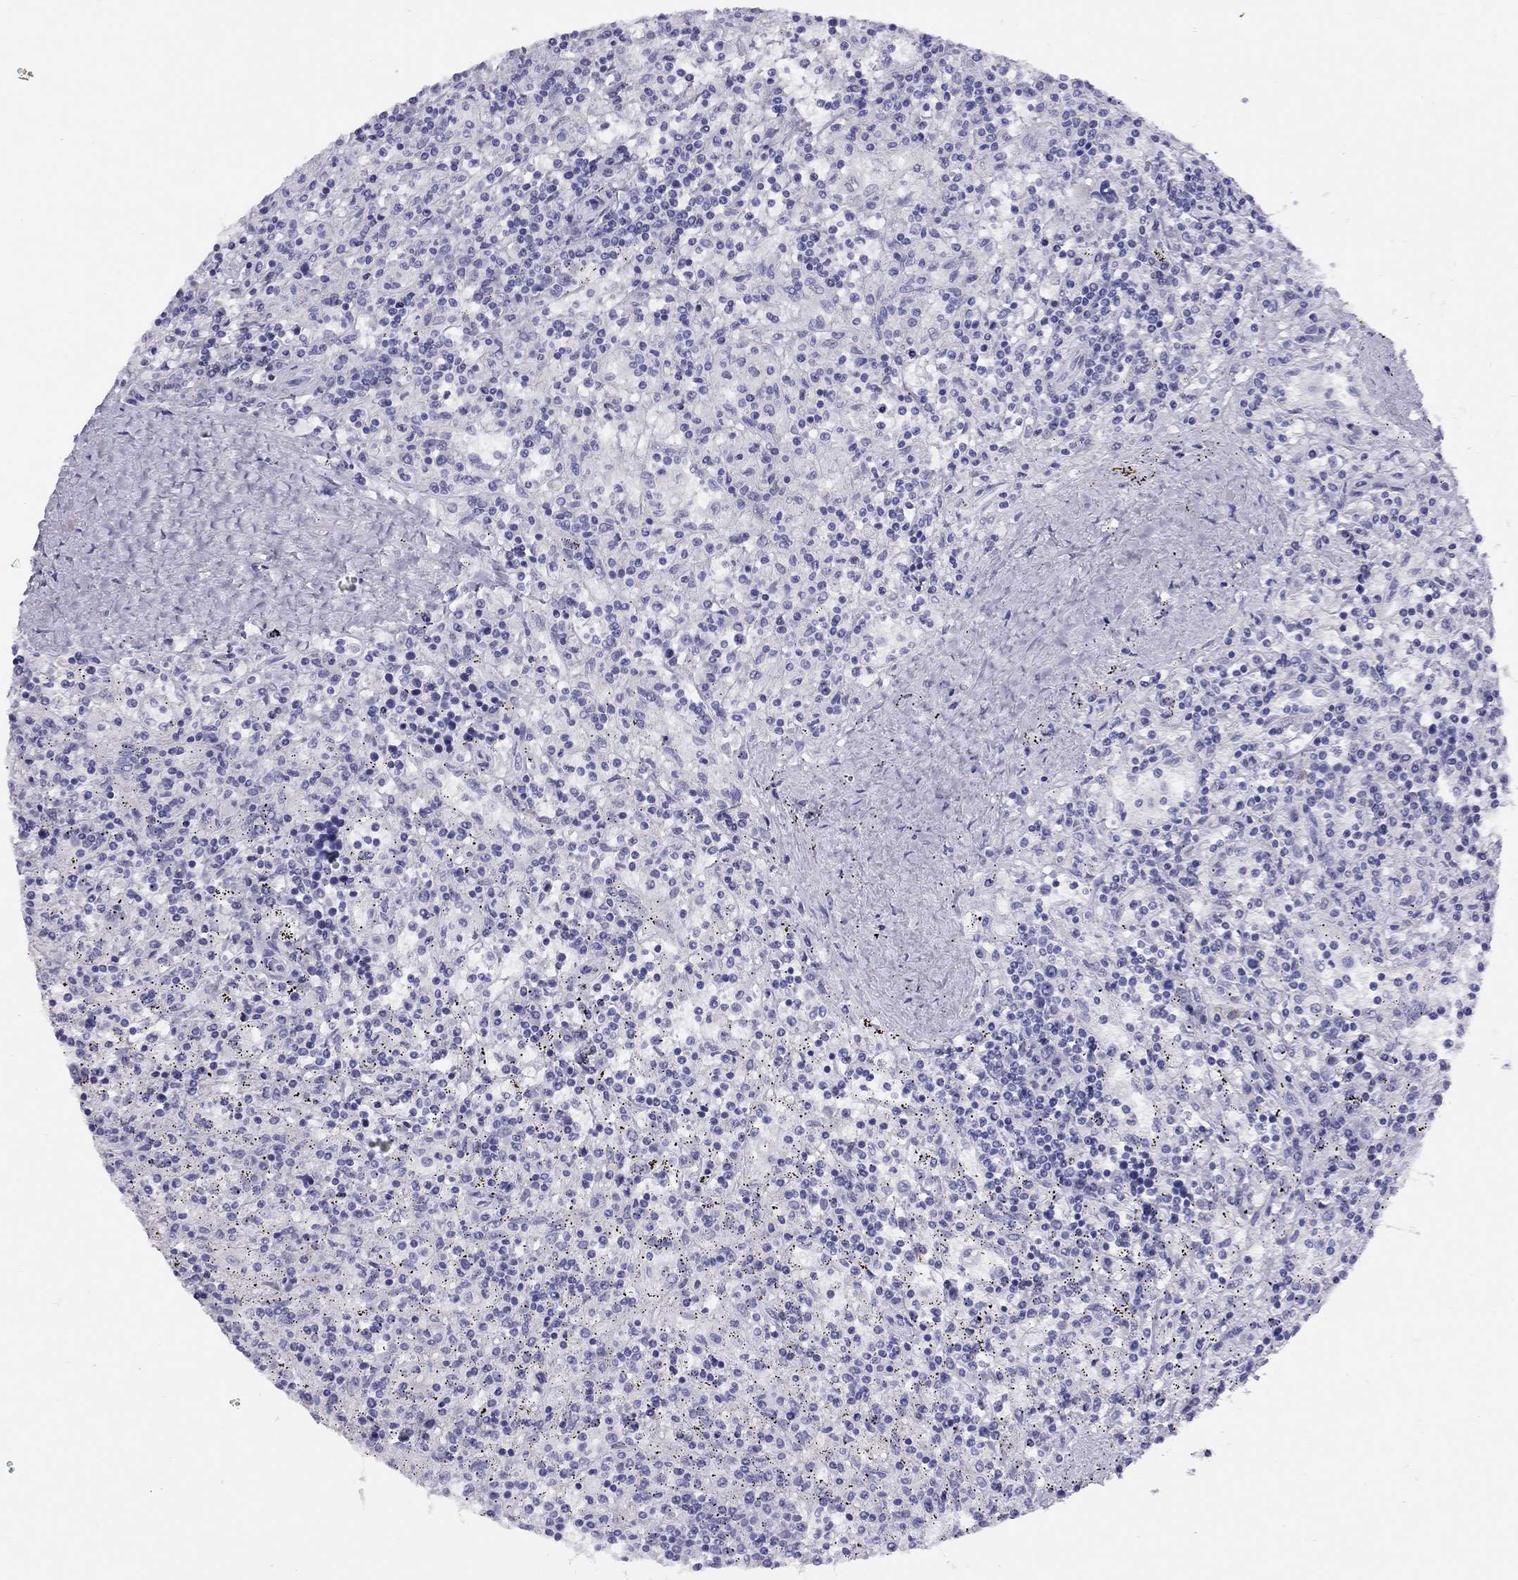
{"staining": {"intensity": "negative", "quantity": "none", "location": "none"}, "tissue": "lymphoma", "cell_type": "Tumor cells", "image_type": "cancer", "snomed": [{"axis": "morphology", "description": "Malignant lymphoma, non-Hodgkin's type, Low grade"}, {"axis": "topography", "description": "Spleen"}], "caption": "Immunohistochemistry (IHC) photomicrograph of neoplastic tissue: low-grade malignant lymphoma, non-Hodgkin's type stained with DAB reveals no significant protein expression in tumor cells.", "gene": "LRIT2", "patient": {"sex": "male", "age": 62}}